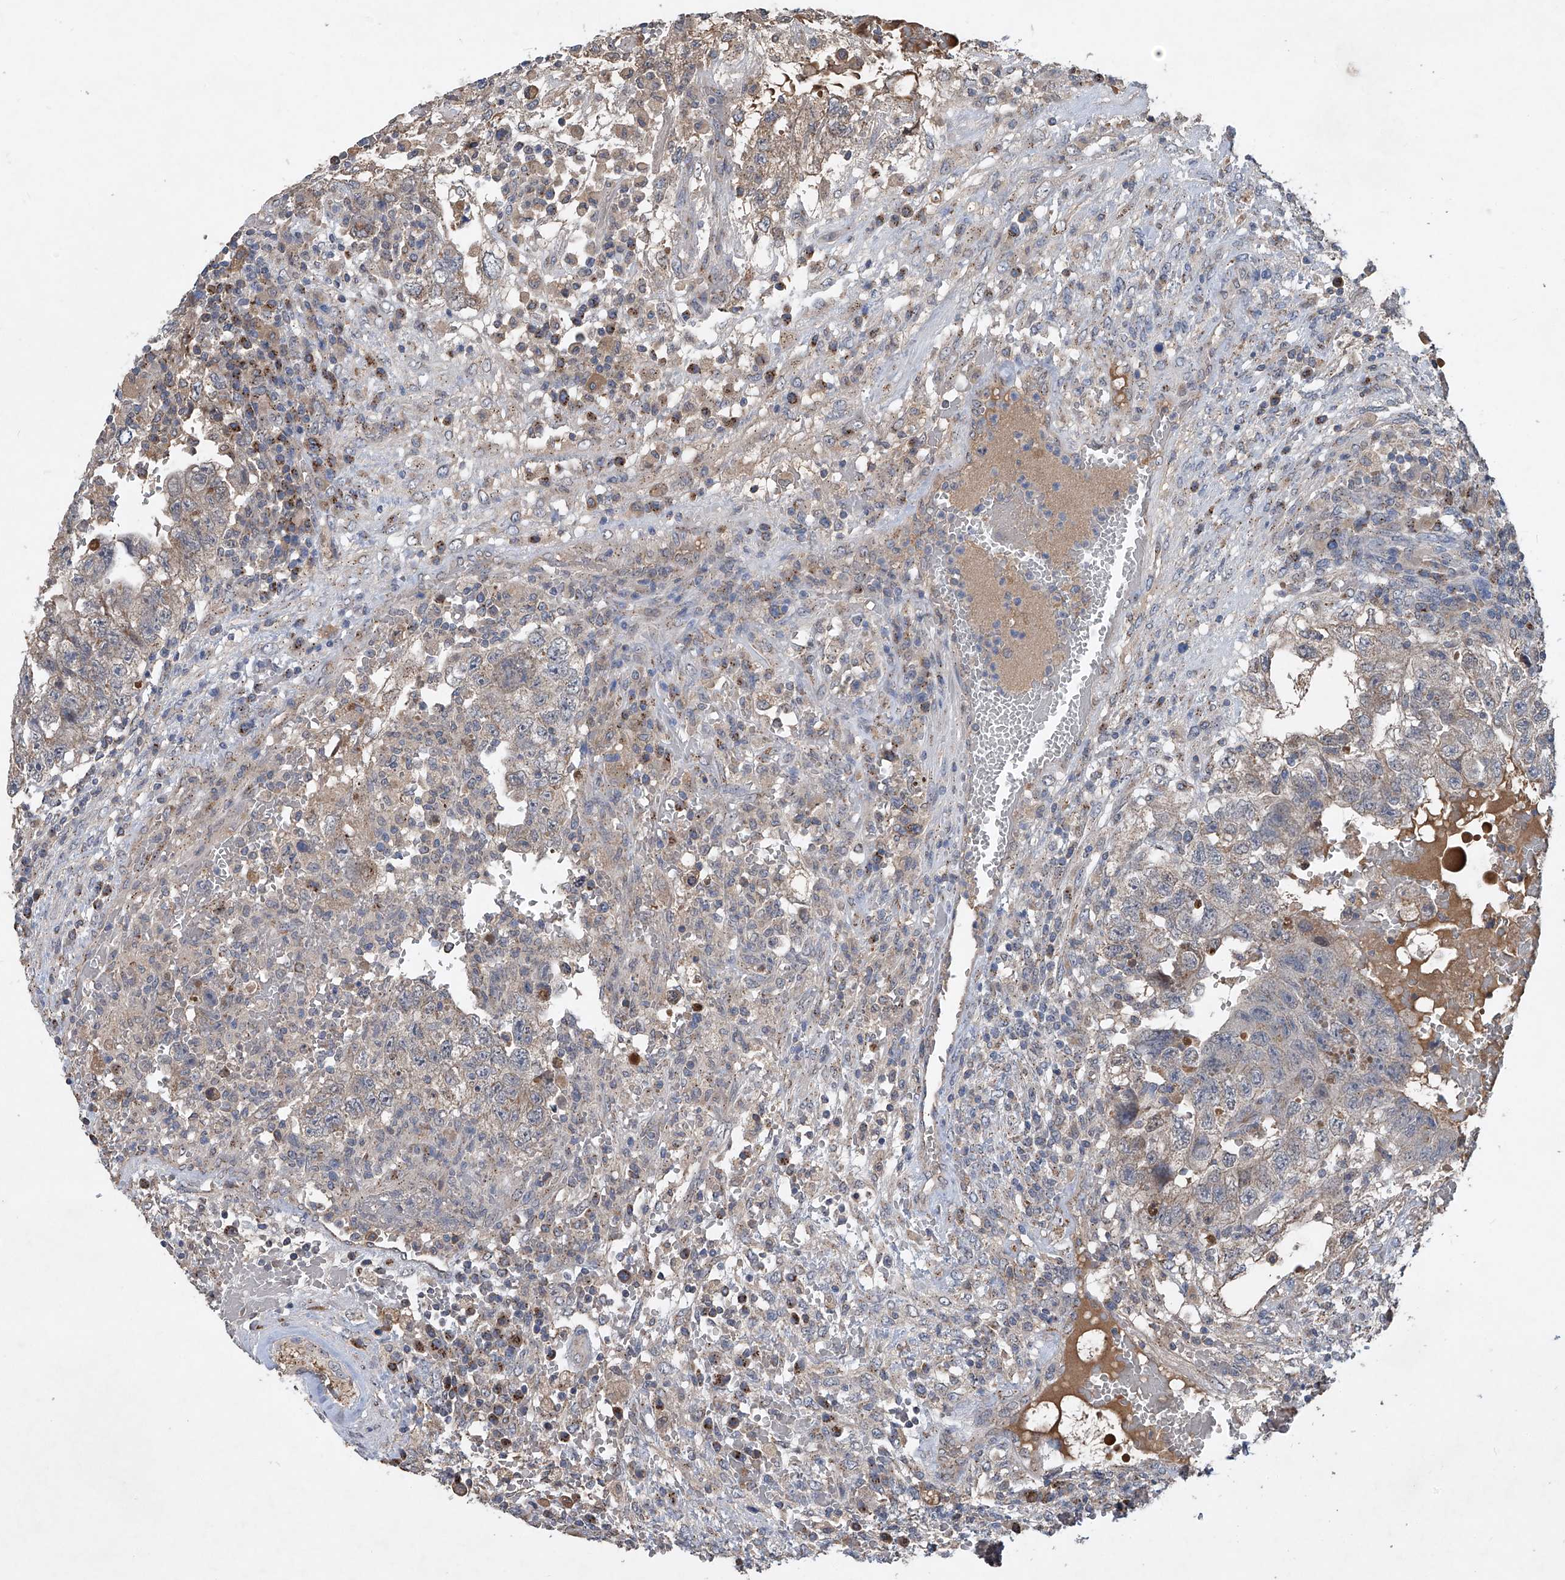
{"staining": {"intensity": "weak", "quantity": "<25%", "location": "cytoplasmic/membranous"}, "tissue": "testis cancer", "cell_type": "Tumor cells", "image_type": "cancer", "snomed": [{"axis": "morphology", "description": "Carcinoma, Embryonal, NOS"}, {"axis": "topography", "description": "Testis"}], "caption": "Immunohistochemical staining of testis cancer (embryonal carcinoma) displays no significant expression in tumor cells.", "gene": "PCSK5", "patient": {"sex": "male", "age": 36}}